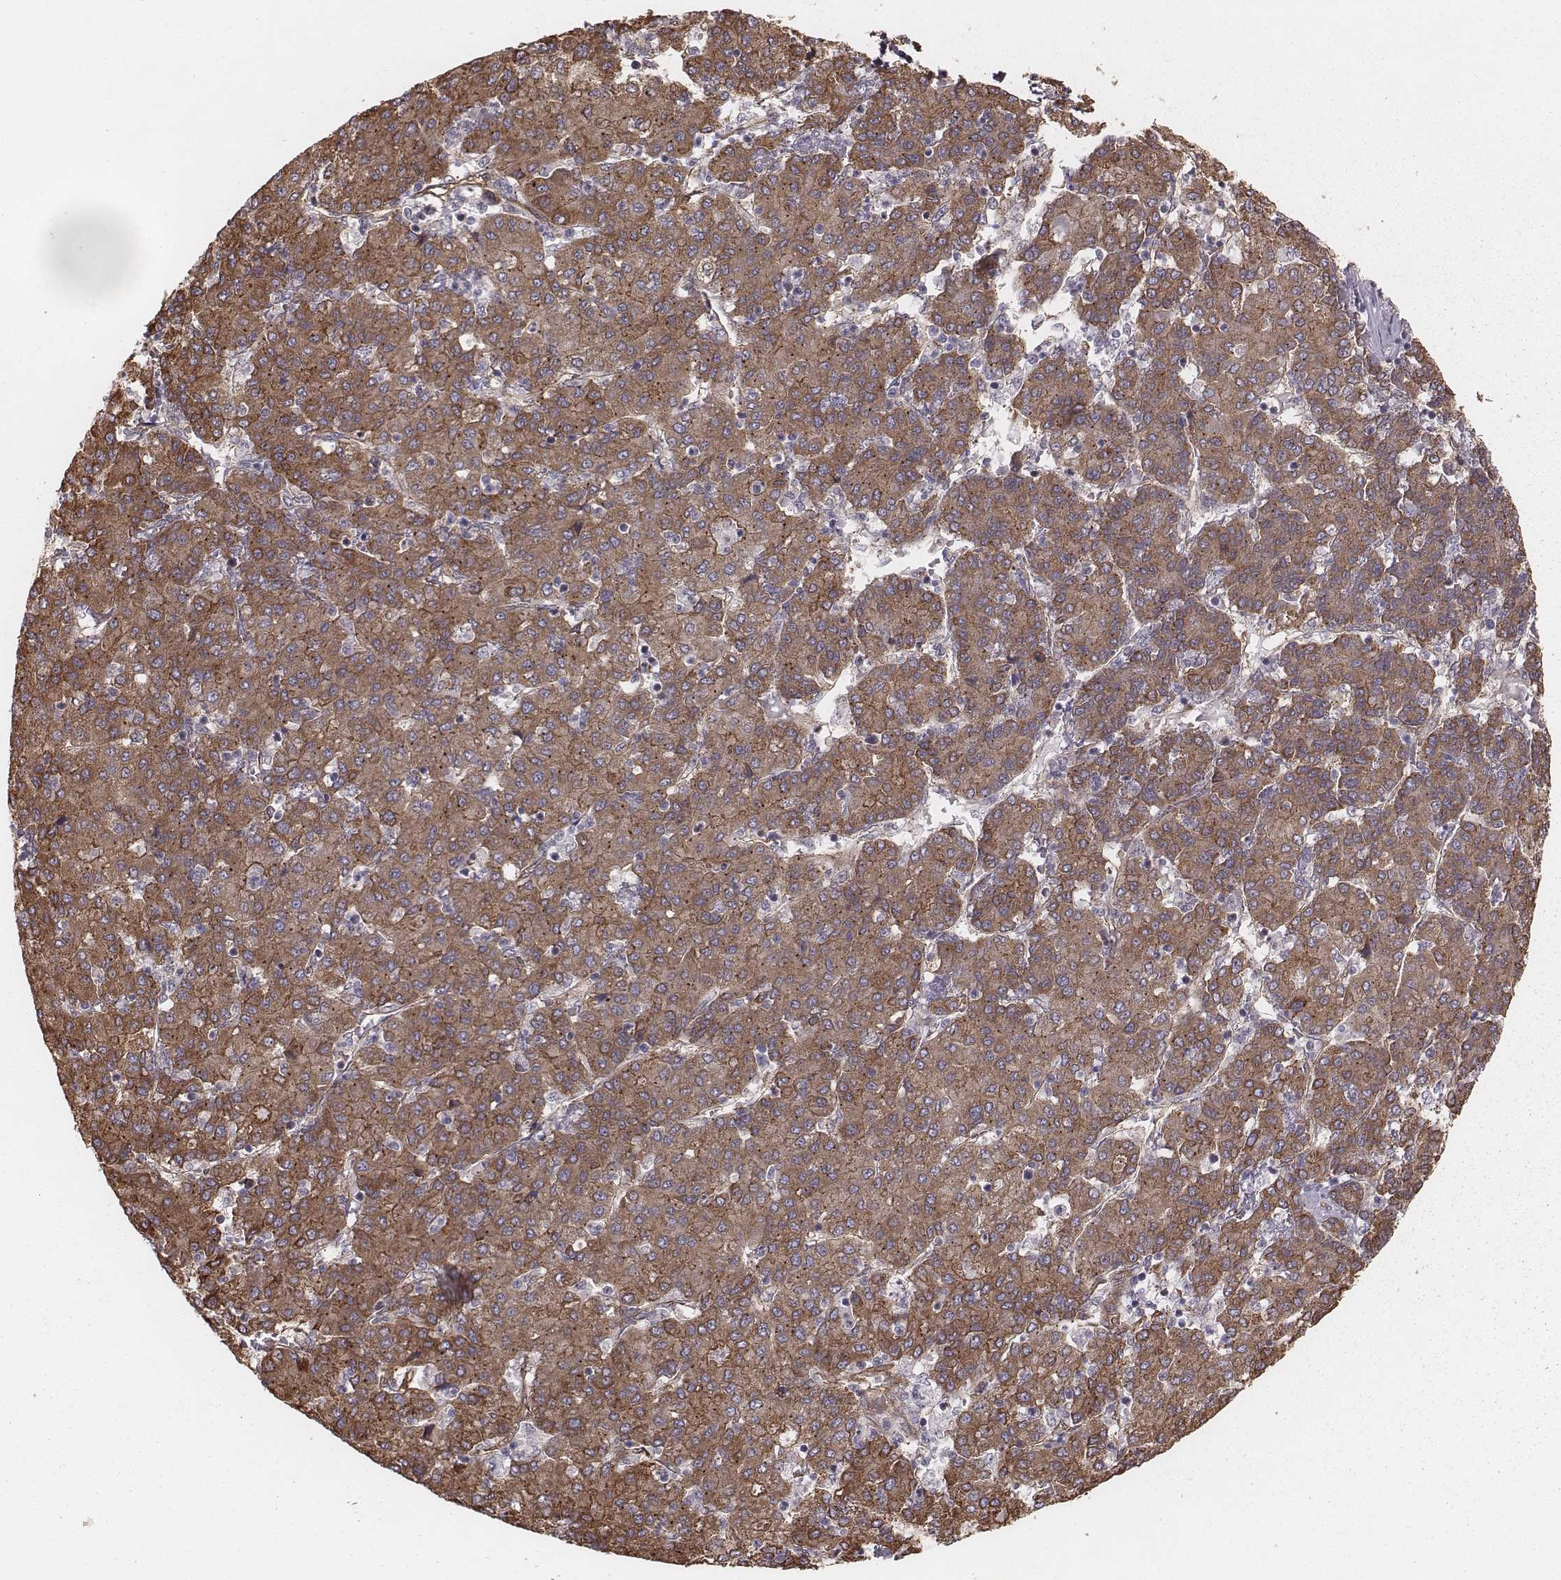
{"staining": {"intensity": "moderate", "quantity": ">75%", "location": "cytoplasmic/membranous"}, "tissue": "liver cancer", "cell_type": "Tumor cells", "image_type": "cancer", "snomed": [{"axis": "morphology", "description": "Carcinoma, Hepatocellular, NOS"}, {"axis": "topography", "description": "Liver"}], "caption": "The immunohistochemical stain highlights moderate cytoplasmic/membranous staining in tumor cells of liver cancer tissue.", "gene": "PALMD", "patient": {"sex": "male", "age": 65}}